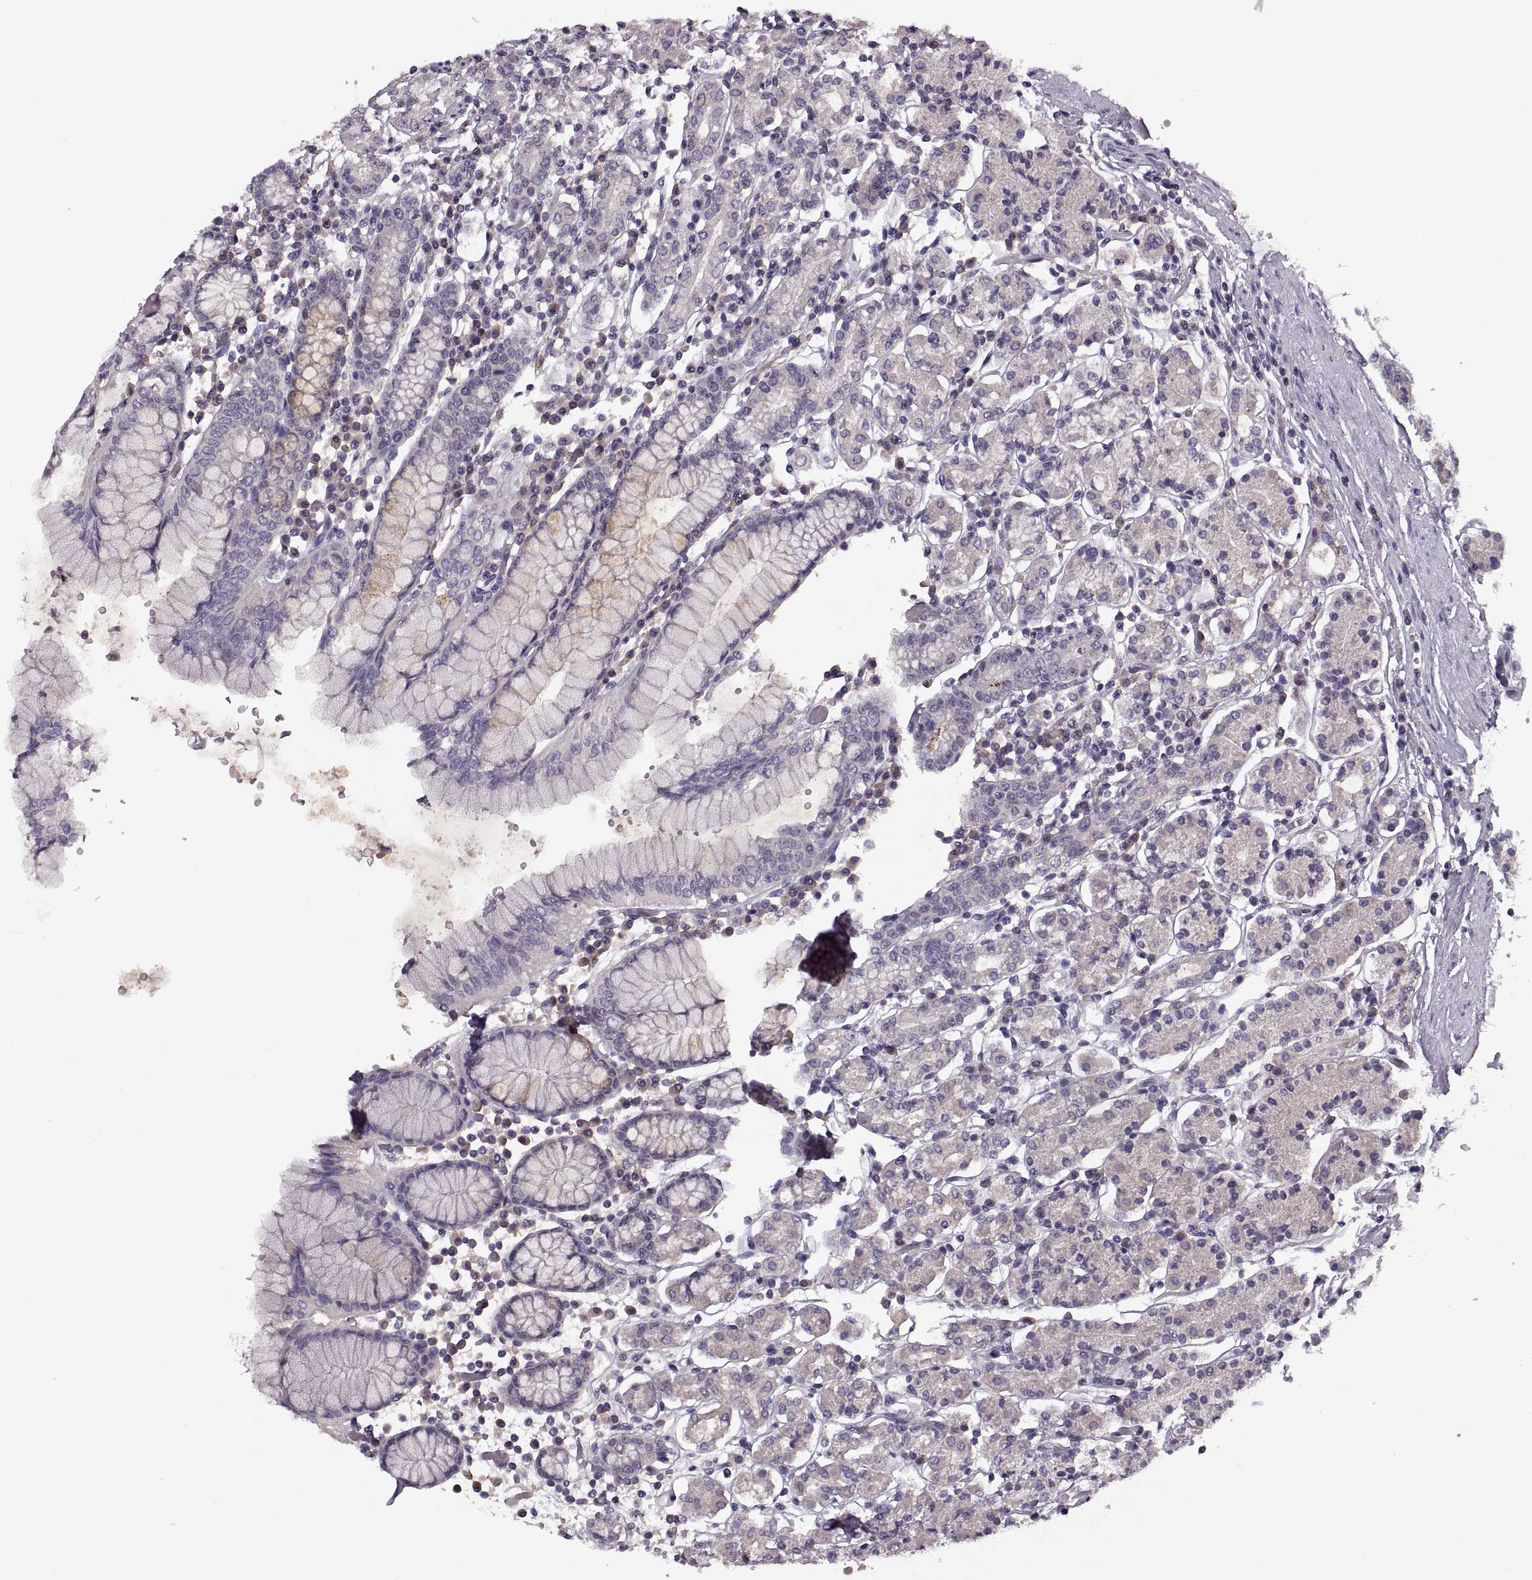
{"staining": {"intensity": "negative", "quantity": "none", "location": "none"}, "tissue": "stomach", "cell_type": "Glandular cells", "image_type": "normal", "snomed": [{"axis": "morphology", "description": "Normal tissue, NOS"}, {"axis": "topography", "description": "Stomach, upper"}, {"axis": "topography", "description": "Stomach"}], "caption": "Immunohistochemical staining of unremarkable human stomach reveals no significant staining in glandular cells. (DAB (3,3'-diaminobenzidine) immunohistochemistry (IHC), high magnification).", "gene": "CACNA1F", "patient": {"sex": "male", "age": 62}}